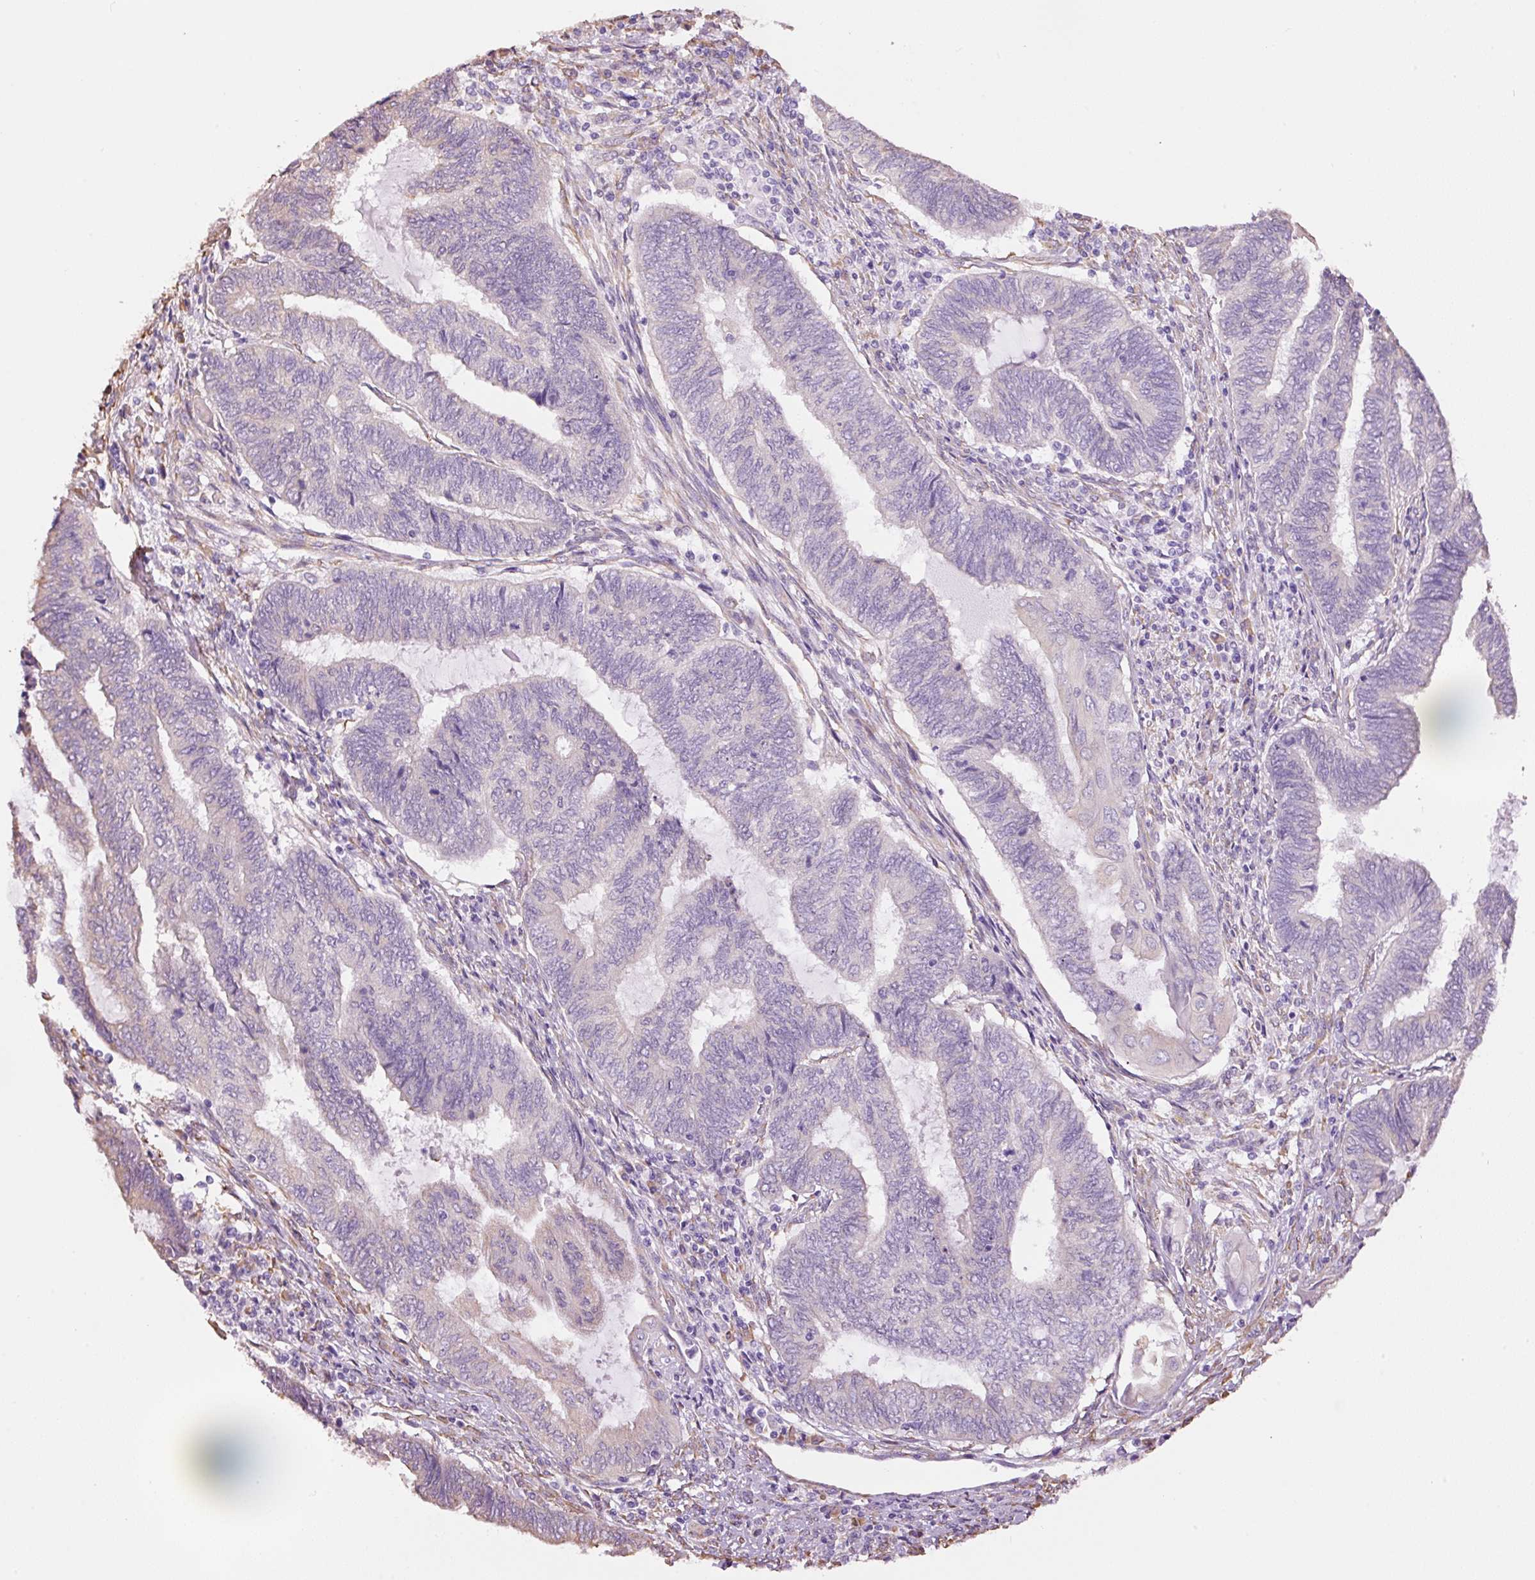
{"staining": {"intensity": "negative", "quantity": "none", "location": "none"}, "tissue": "endometrial cancer", "cell_type": "Tumor cells", "image_type": "cancer", "snomed": [{"axis": "morphology", "description": "Adenocarcinoma, NOS"}, {"axis": "topography", "description": "Uterus"}, {"axis": "topography", "description": "Endometrium"}], "caption": "This micrograph is of endometrial cancer stained with IHC to label a protein in brown with the nuclei are counter-stained blue. There is no expression in tumor cells.", "gene": "GCG", "patient": {"sex": "female", "age": 70}}